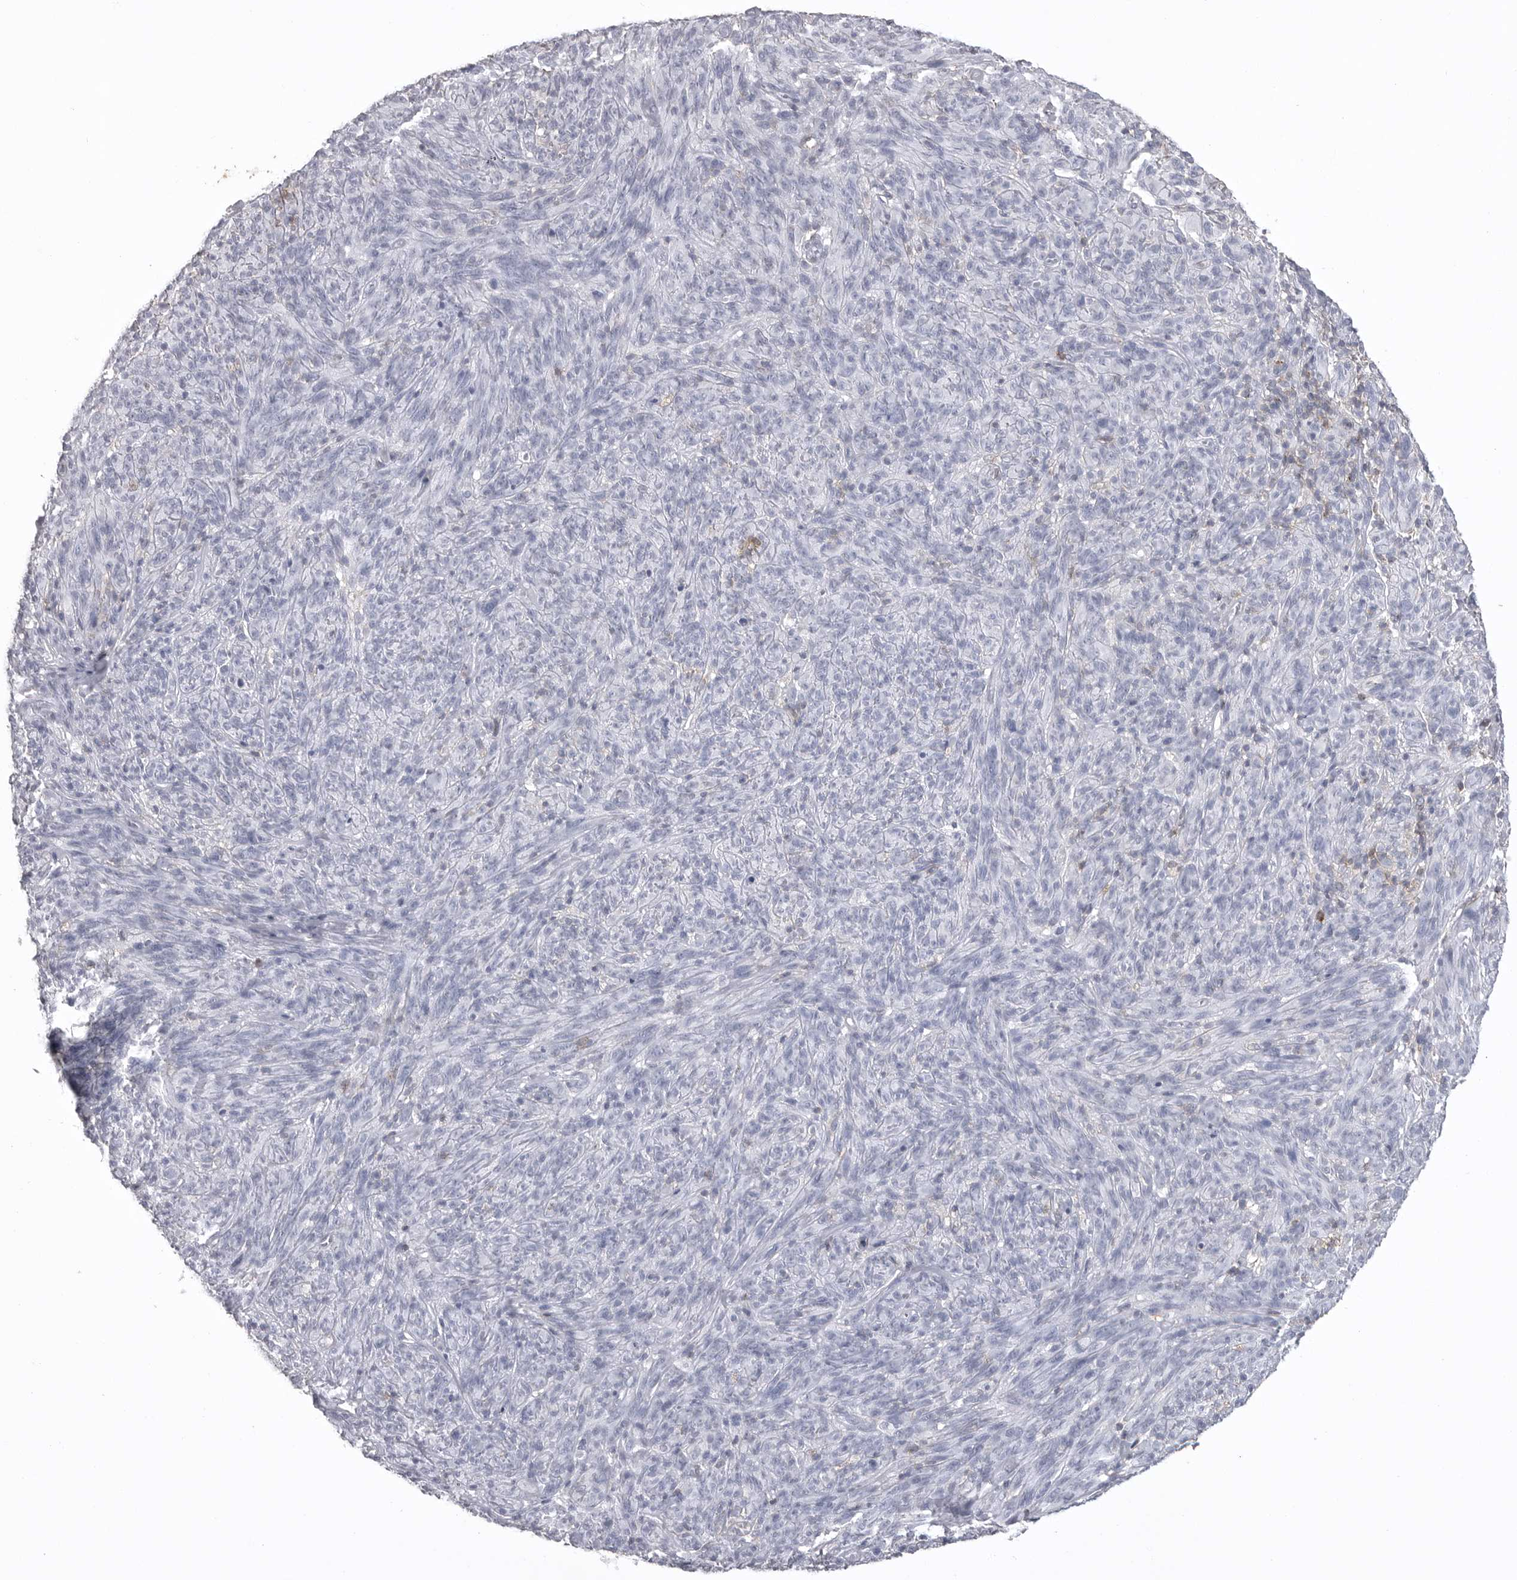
{"staining": {"intensity": "negative", "quantity": "none", "location": "none"}, "tissue": "melanoma", "cell_type": "Tumor cells", "image_type": "cancer", "snomed": [{"axis": "morphology", "description": "Malignant melanoma, NOS"}, {"axis": "topography", "description": "Skin of head"}], "caption": "A photomicrograph of human malignant melanoma is negative for staining in tumor cells.", "gene": "ITGAL", "patient": {"sex": "male", "age": 96}}